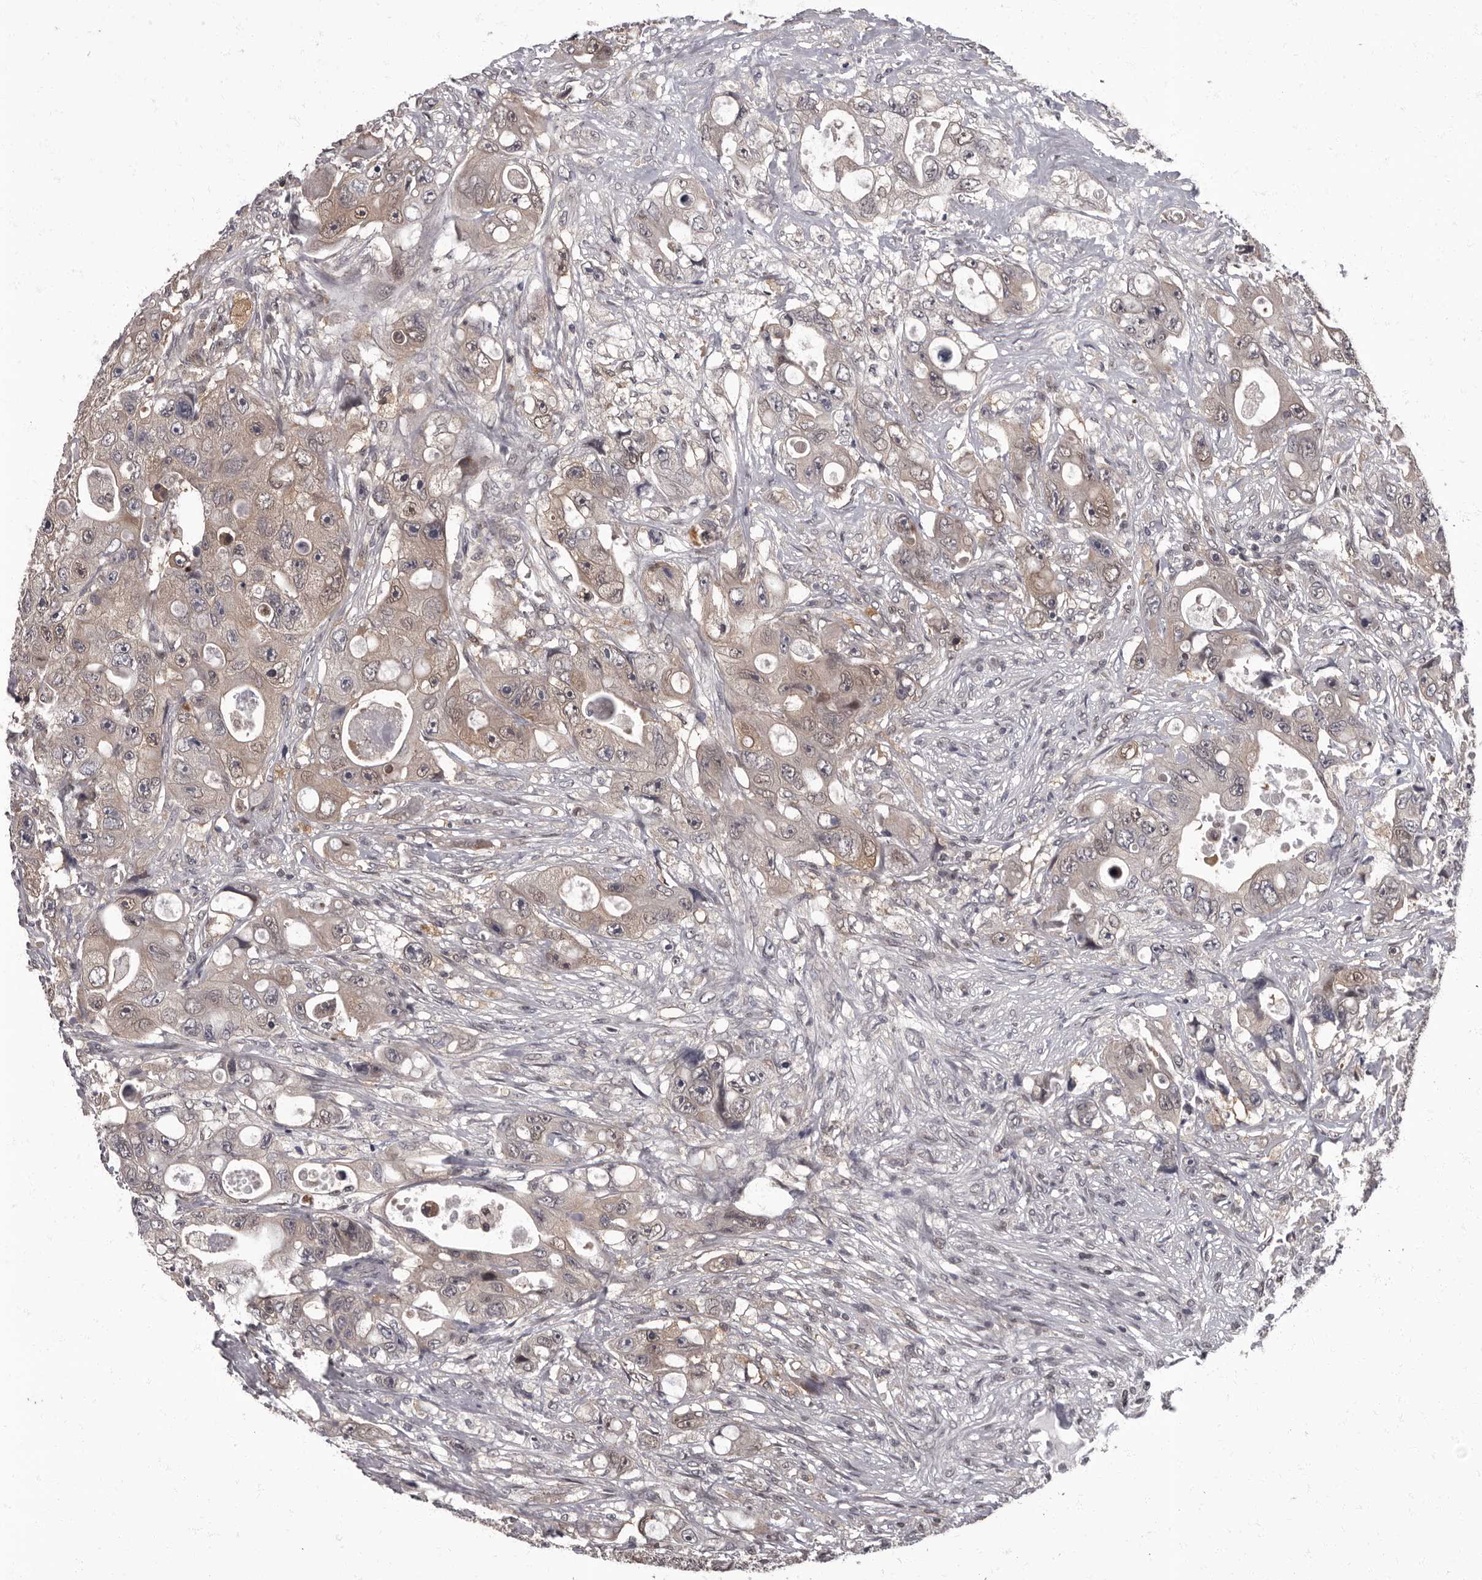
{"staining": {"intensity": "weak", "quantity": ">75%", "location": "cytoplasmic/membranous"}, "tissue": "colorectal cancer", "cell_type": "Tumor cells", "image_type": "cancer", "snomed": [{"axis": "morphology", "description": "Adenocarcinoma, NOS"}, {"axis": "topography", "description": "Colon"}], "caption": "Adenocarcinoma (colorectal) stained with a brown dye shows weak cytoplasmic/membranous positive expression in approximately >75% of tumor cells.", "gene": "C1orf50", "patient": {"sex": "female", "age": 46}}